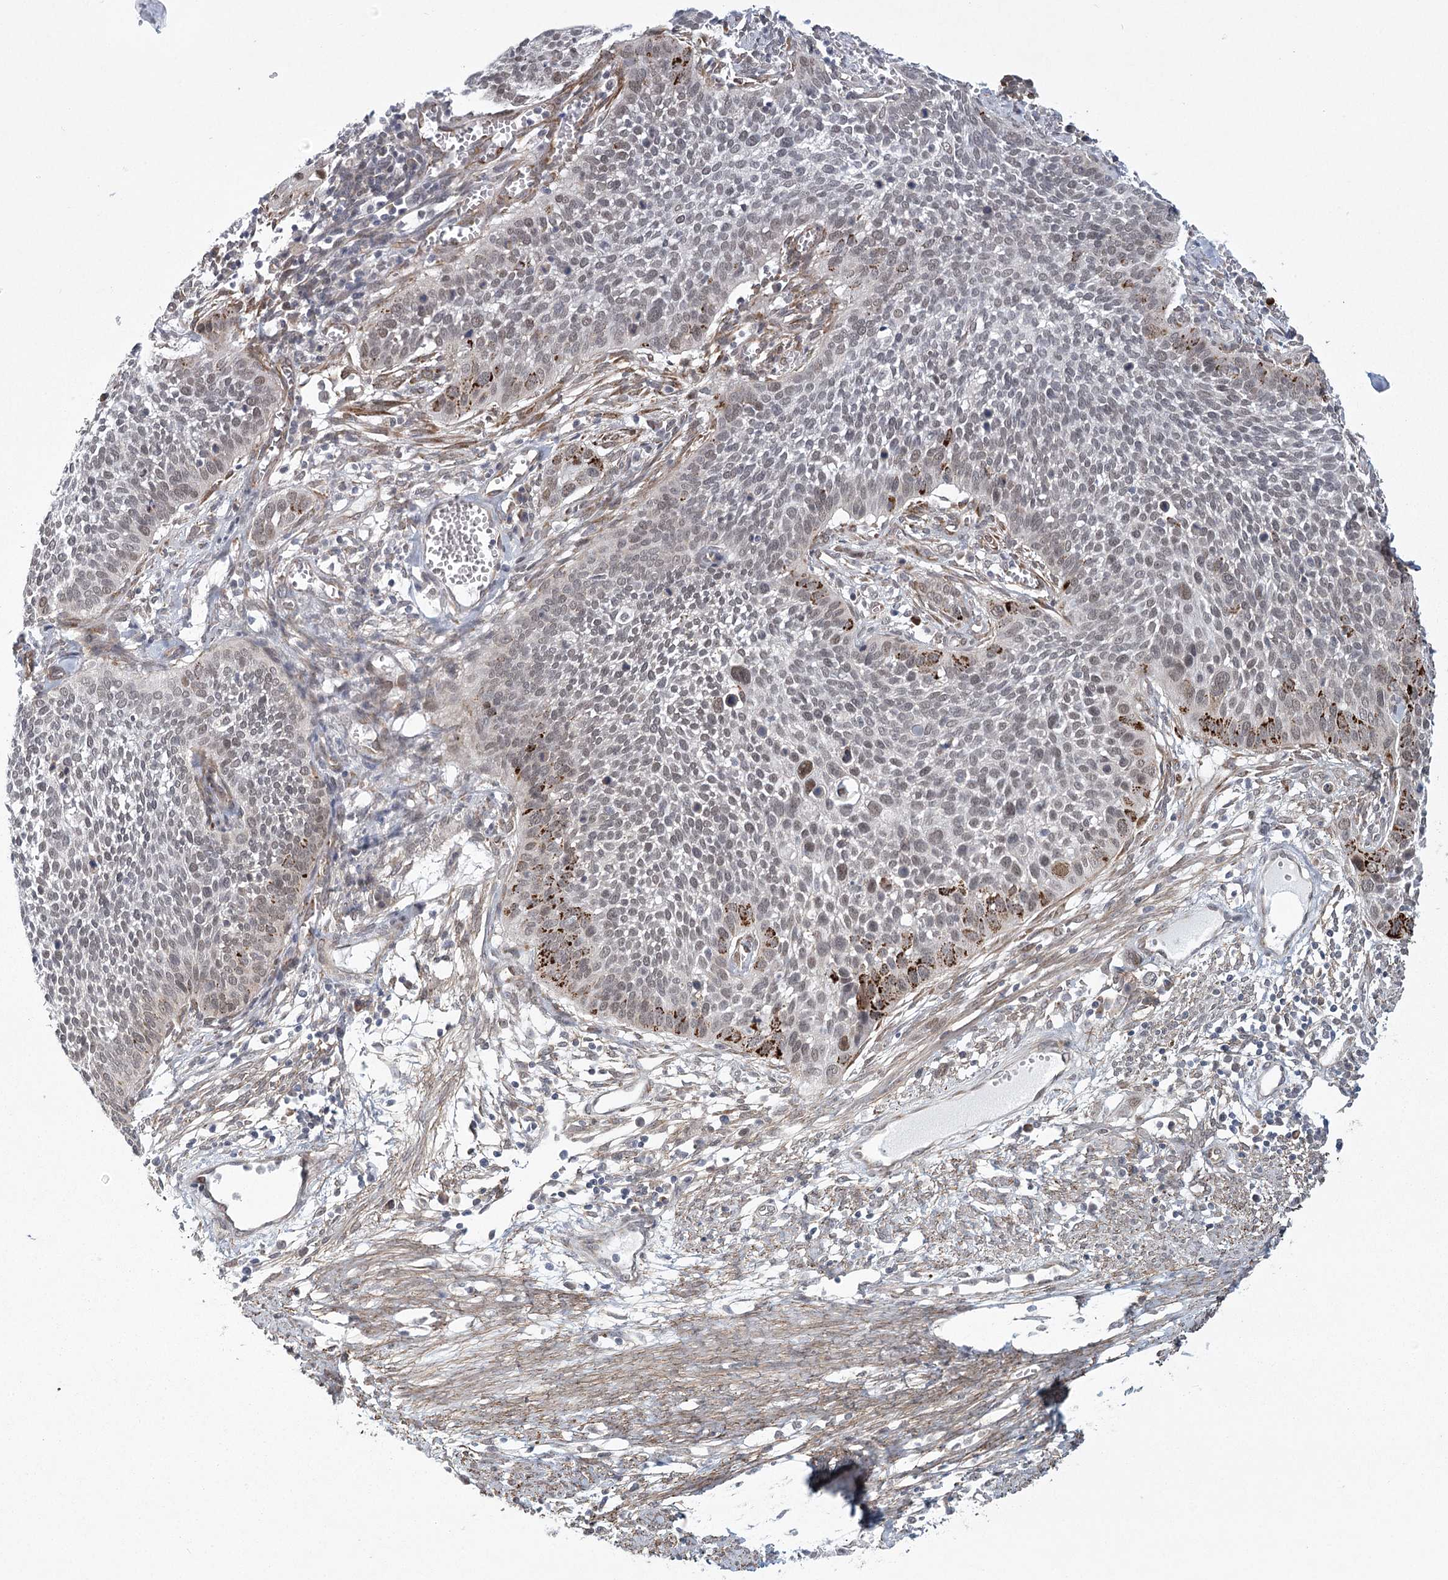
{"staining": {"intensity": "moderate", "quantity": "<25%", "location": "nuclear"}, "tissue": "cervical cancer", "cell_type": "Tumor cells", "image_type": "cancer", "snomed": [{"axis": "morphology", "description": "Squamous cell carcinoma, NOS"}, {"axis": "topography", "description": "Cervix"}], "caption": "A micrograph showing moderate nuclear positivity in approximately <25% of tumor cells in cervical squamous cell carcinoma, as visualized by brown immunohistochemical staining.", "gene": "MED28", "patient": {"sex": "female", "age": 34}}